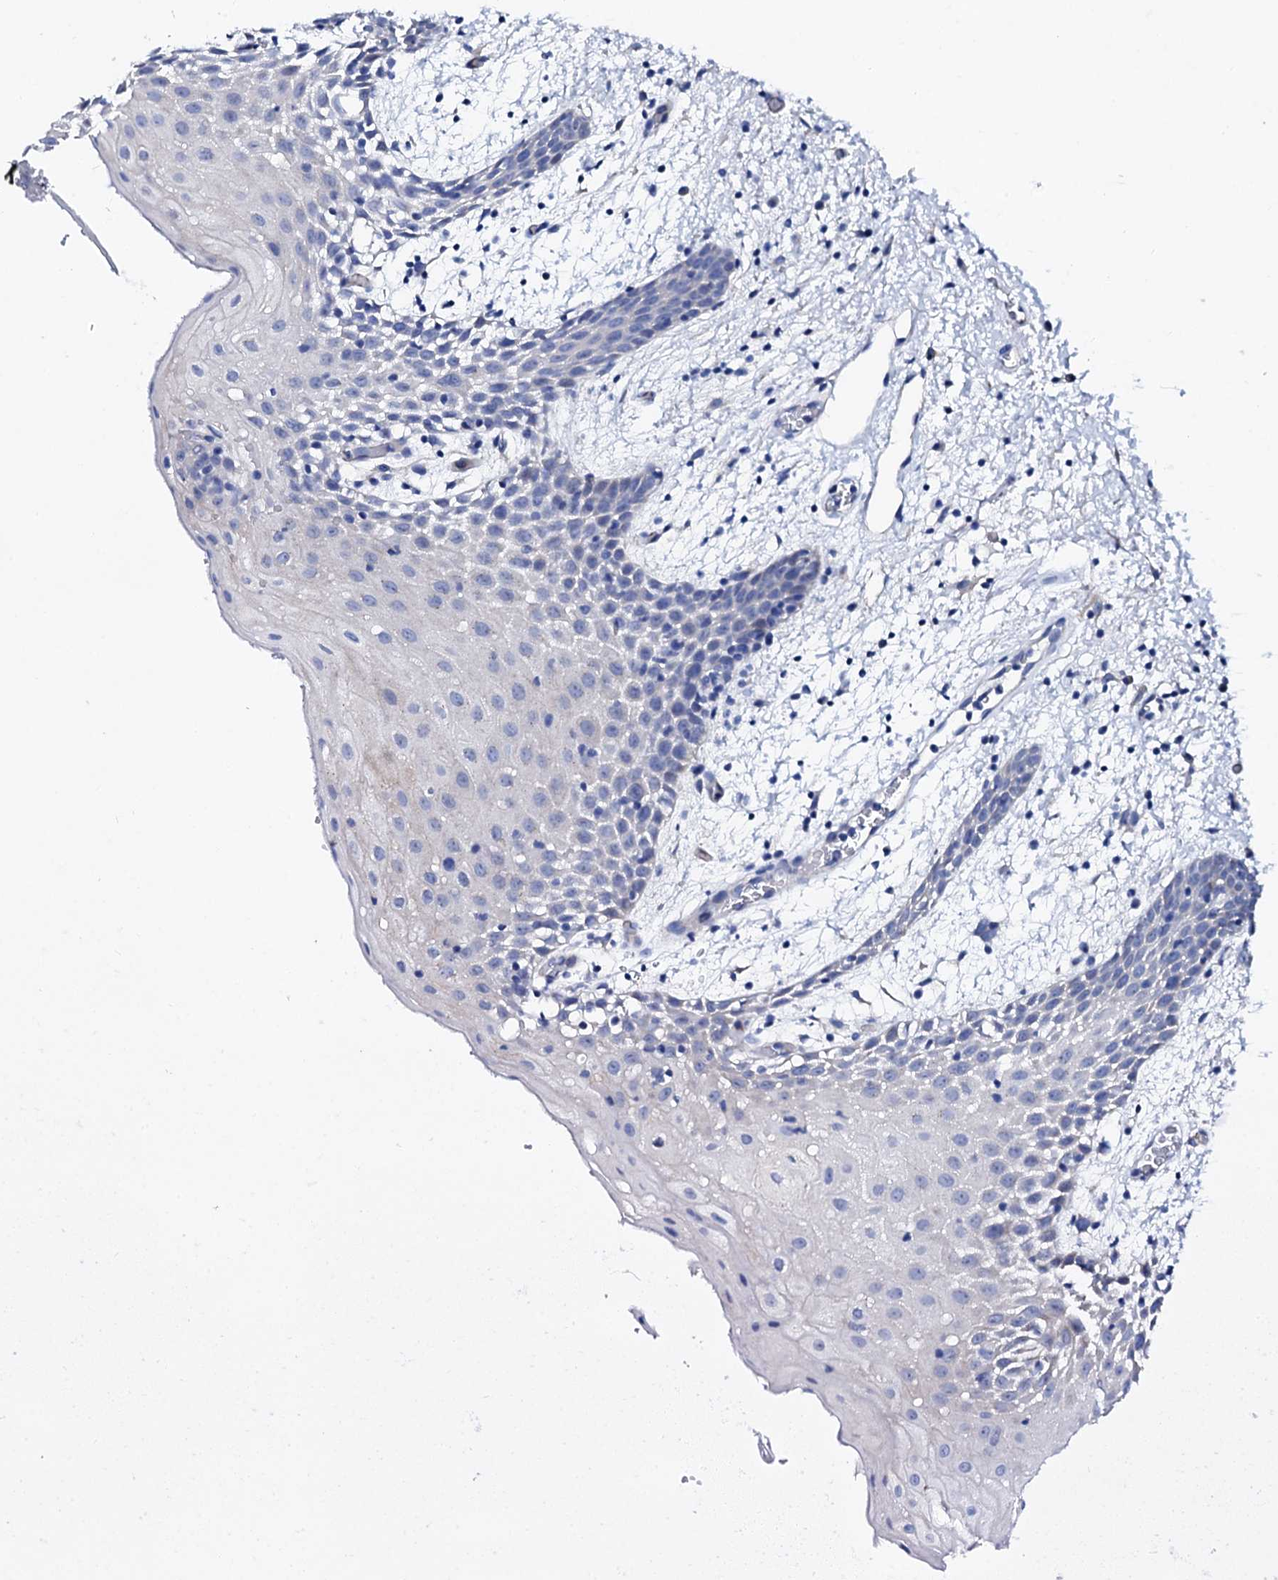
{"staining": {"intensity": "negative", "quantity": "none", "location": "none"}, "tissue": "oral mucosa", "cell_type": "Squamous epithelial cells", "image_type": "normal", "snomed": [{"axis": "morphology", "description": "Normal tissue, NOS"}, {"axis": "topography", "description": "Skeletal muscle"}, {"axis": "topography", "description": "Oral tissue"}, {"axis": "topography", "description": "Salivary gland"}, {"axis": "topography", "description": "Peripheral nerve tissue"}], "caption": "A high-resolution histopathology image shows IHC staining of unremarkable oral mucosa, which shows no significant staining in squamous epithelial cells.", "gene": "TRDN", "patient": {"sex": "male", "age": 54}}